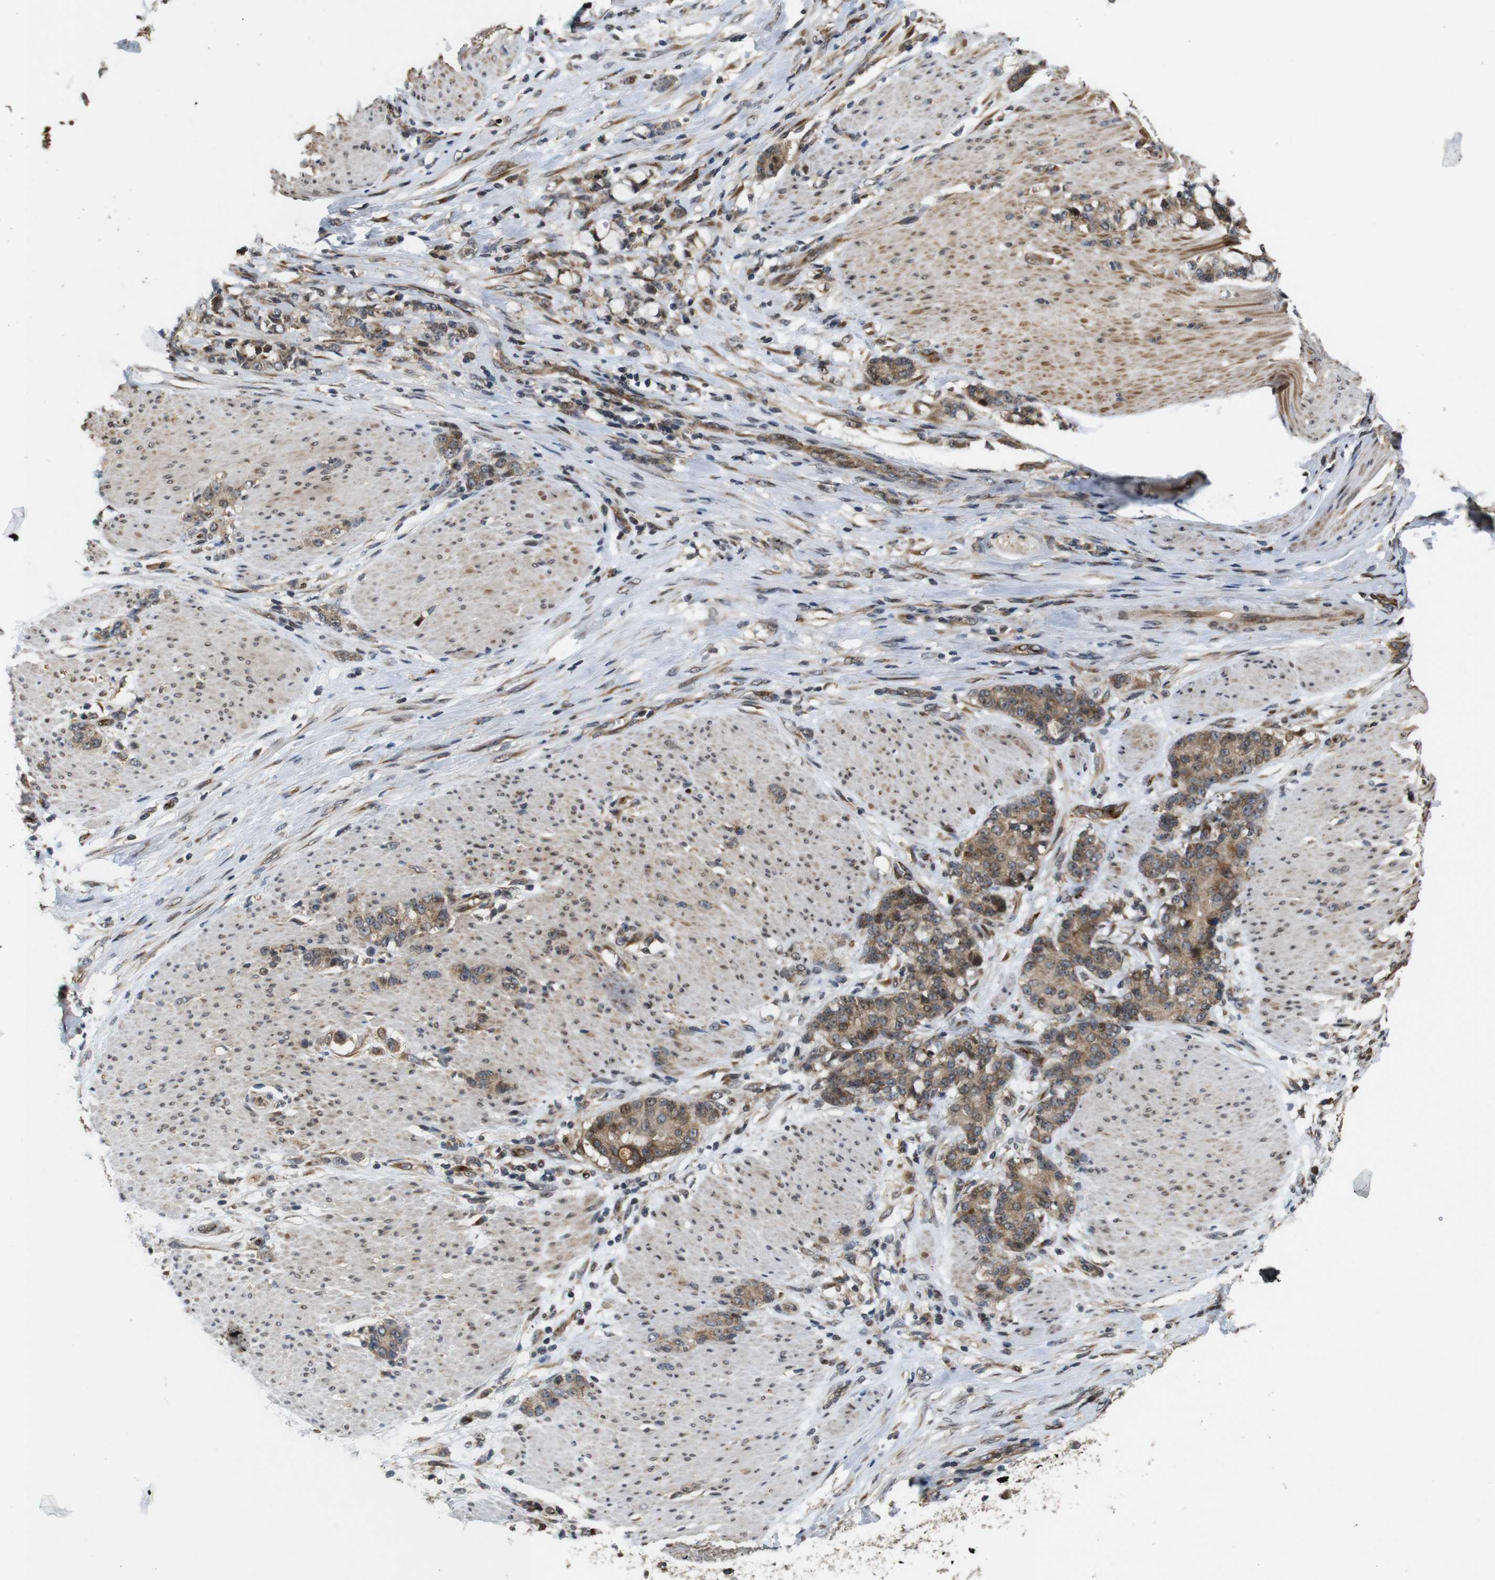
{"staining": {"intensity": "moderate", "quantity": ">75%", "location": "cytoplasmic/membranous"}, "tissue": "stomach cancer", "cell_type": "Tumor cells", "image_type": "cancer", "snomed": [{"axis": "morphology", "description": "Adenocarcinoma, NOS"}, {"axis": "topography", "description": "Stomach, lower"}], "caption": "There is medium levels of moderate cytoplasmic/membranous positivity in tumor cells of stomach cancer, as demonstrated by immunohistochemical staining (brown color).", "gene": "EFCAB14", "patient": {"sex": "male", "age": 88}}